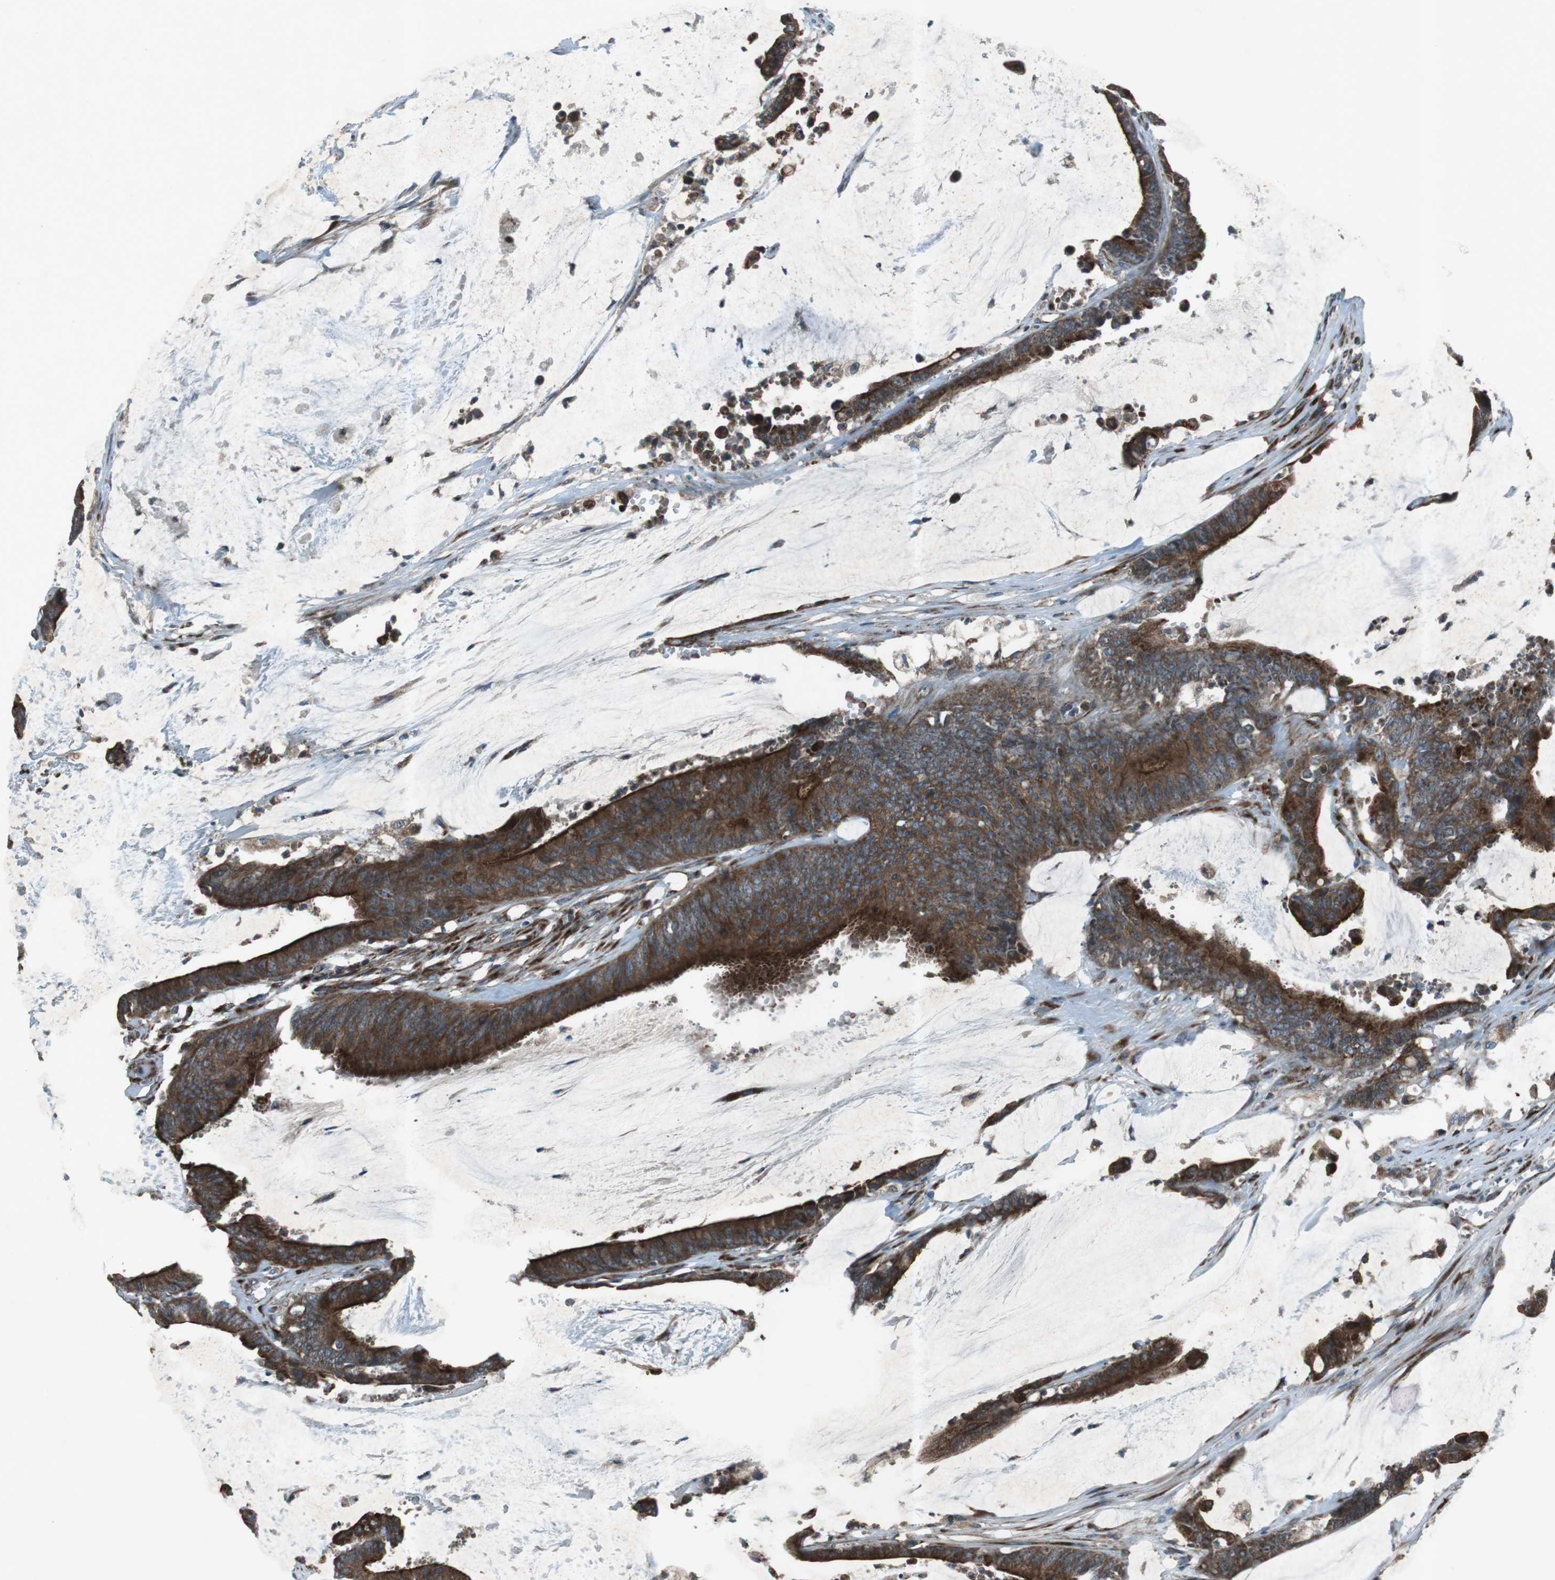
{"staining": {"intensity": "strong", "quantity": ">75%", "location": "cytoplasmic/membranous"}, "tissue": "colorectal cancer", "cell_type": "Tumor cells", "image_type": "cancer", "snomed": [{"axis": "morphology", "description": "Adenocarcinoma, NOS"}, {"axis": "topography", "description": "Rectum"}], "caption": "Colorectal cancer (adenocarcinoma) tissue reveals strong cytoplasmic/membranous staining in about >75% of tumor cells", "gene": "SLC41A1", "patient": {"sex": "female", "age": 66}}